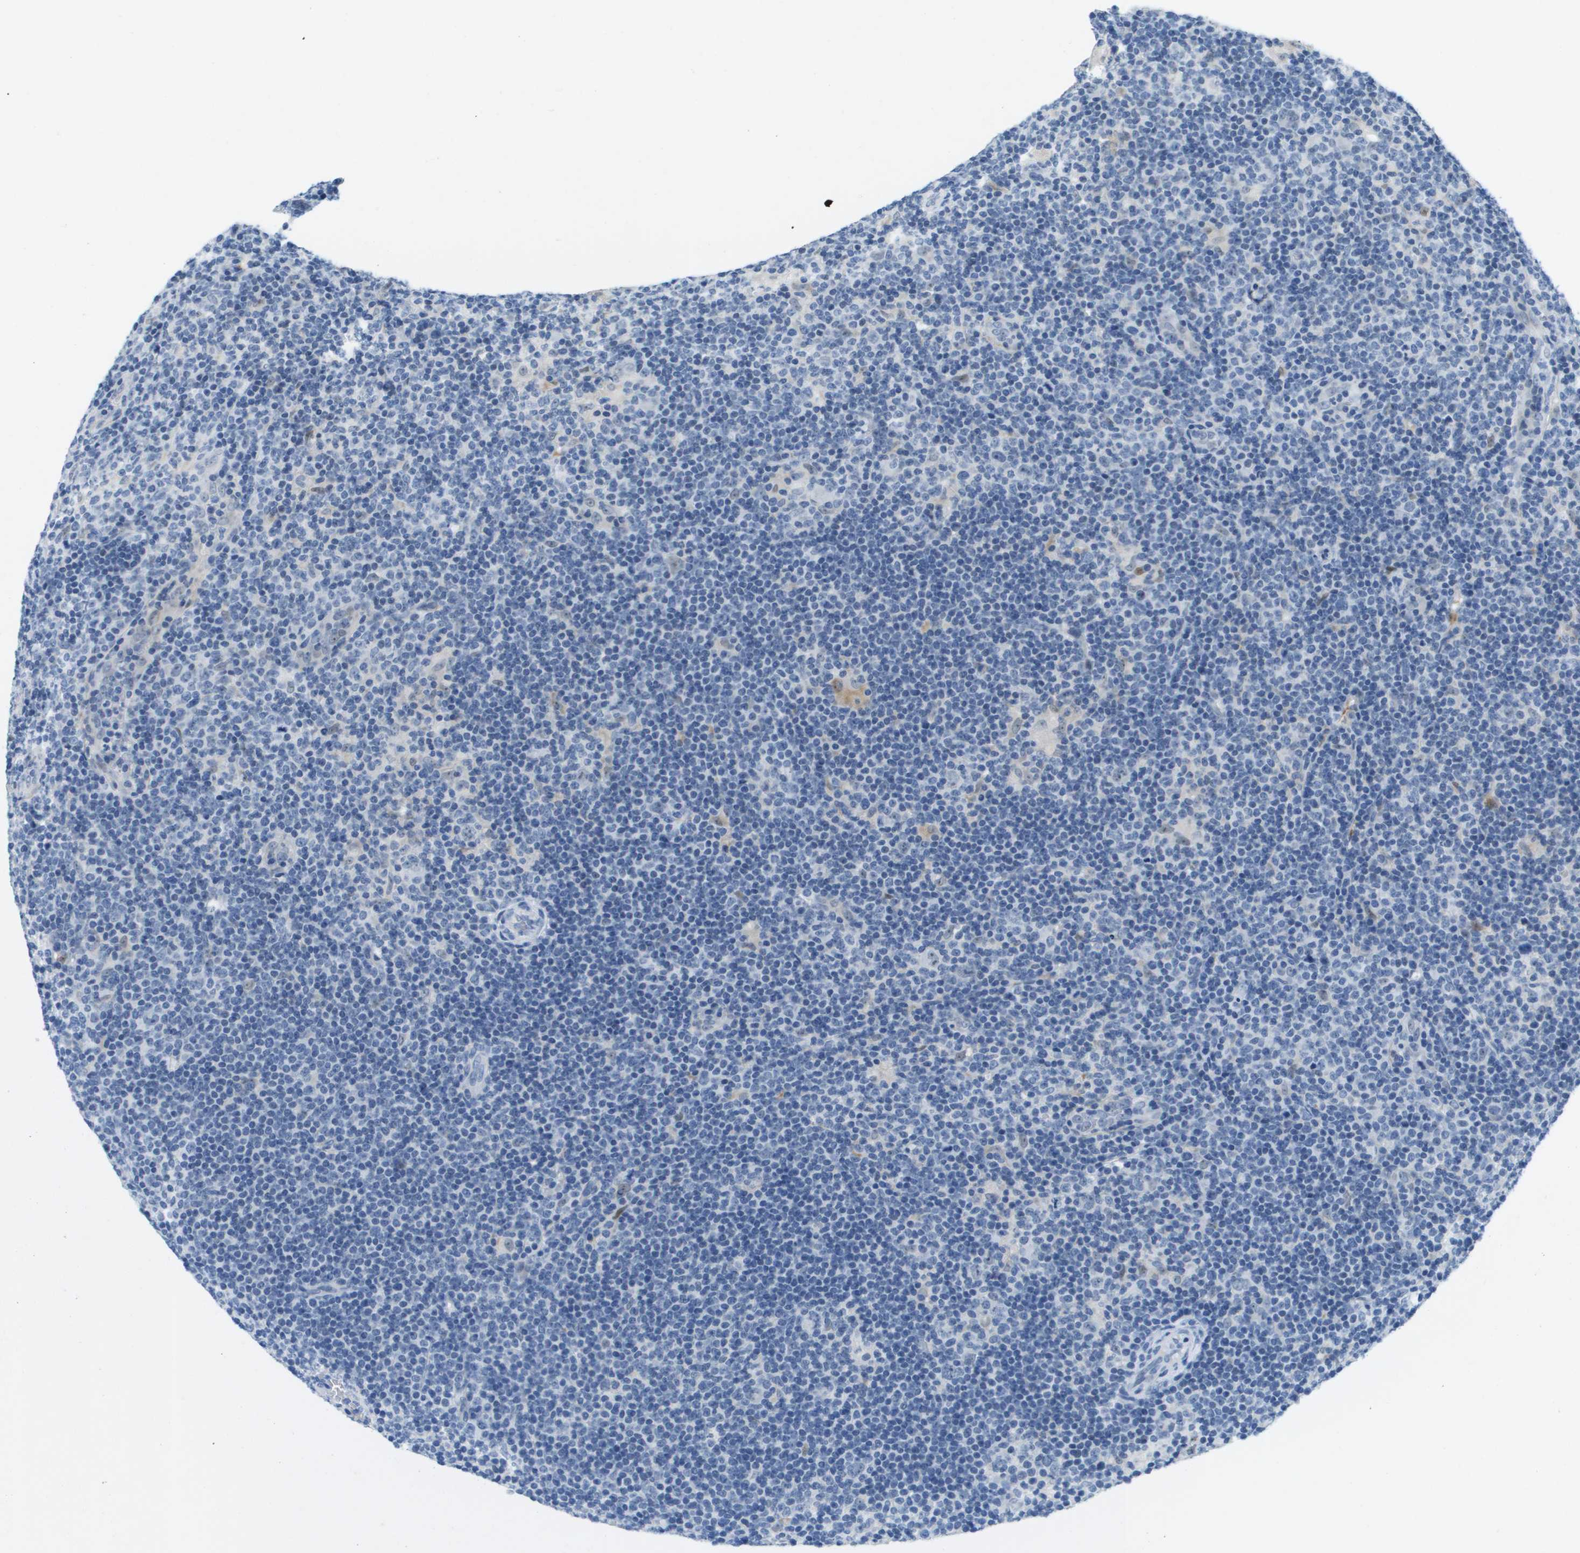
{"staining": {"intensity": "negative", "quantity": "none", "location": "none"}, "tissue": "lymphoma", "cell_type": "Tumor cells", "image_type": "cancer", "snomed": [{"axis": "morphology", "description": "Hodgkin's disease, NOS"}, {"axis": "topography", "description": "Lymph node"}], "caption": "Tumor cells show no significant staining in lymphoma. The staining is performed using DAB (3,3'-diaminobenzidine) brown chromogen with nuclei counter-stained in using hematoxylin.", "gene": "ITGA6", "patient": {"sex": "female", "age": 57}}